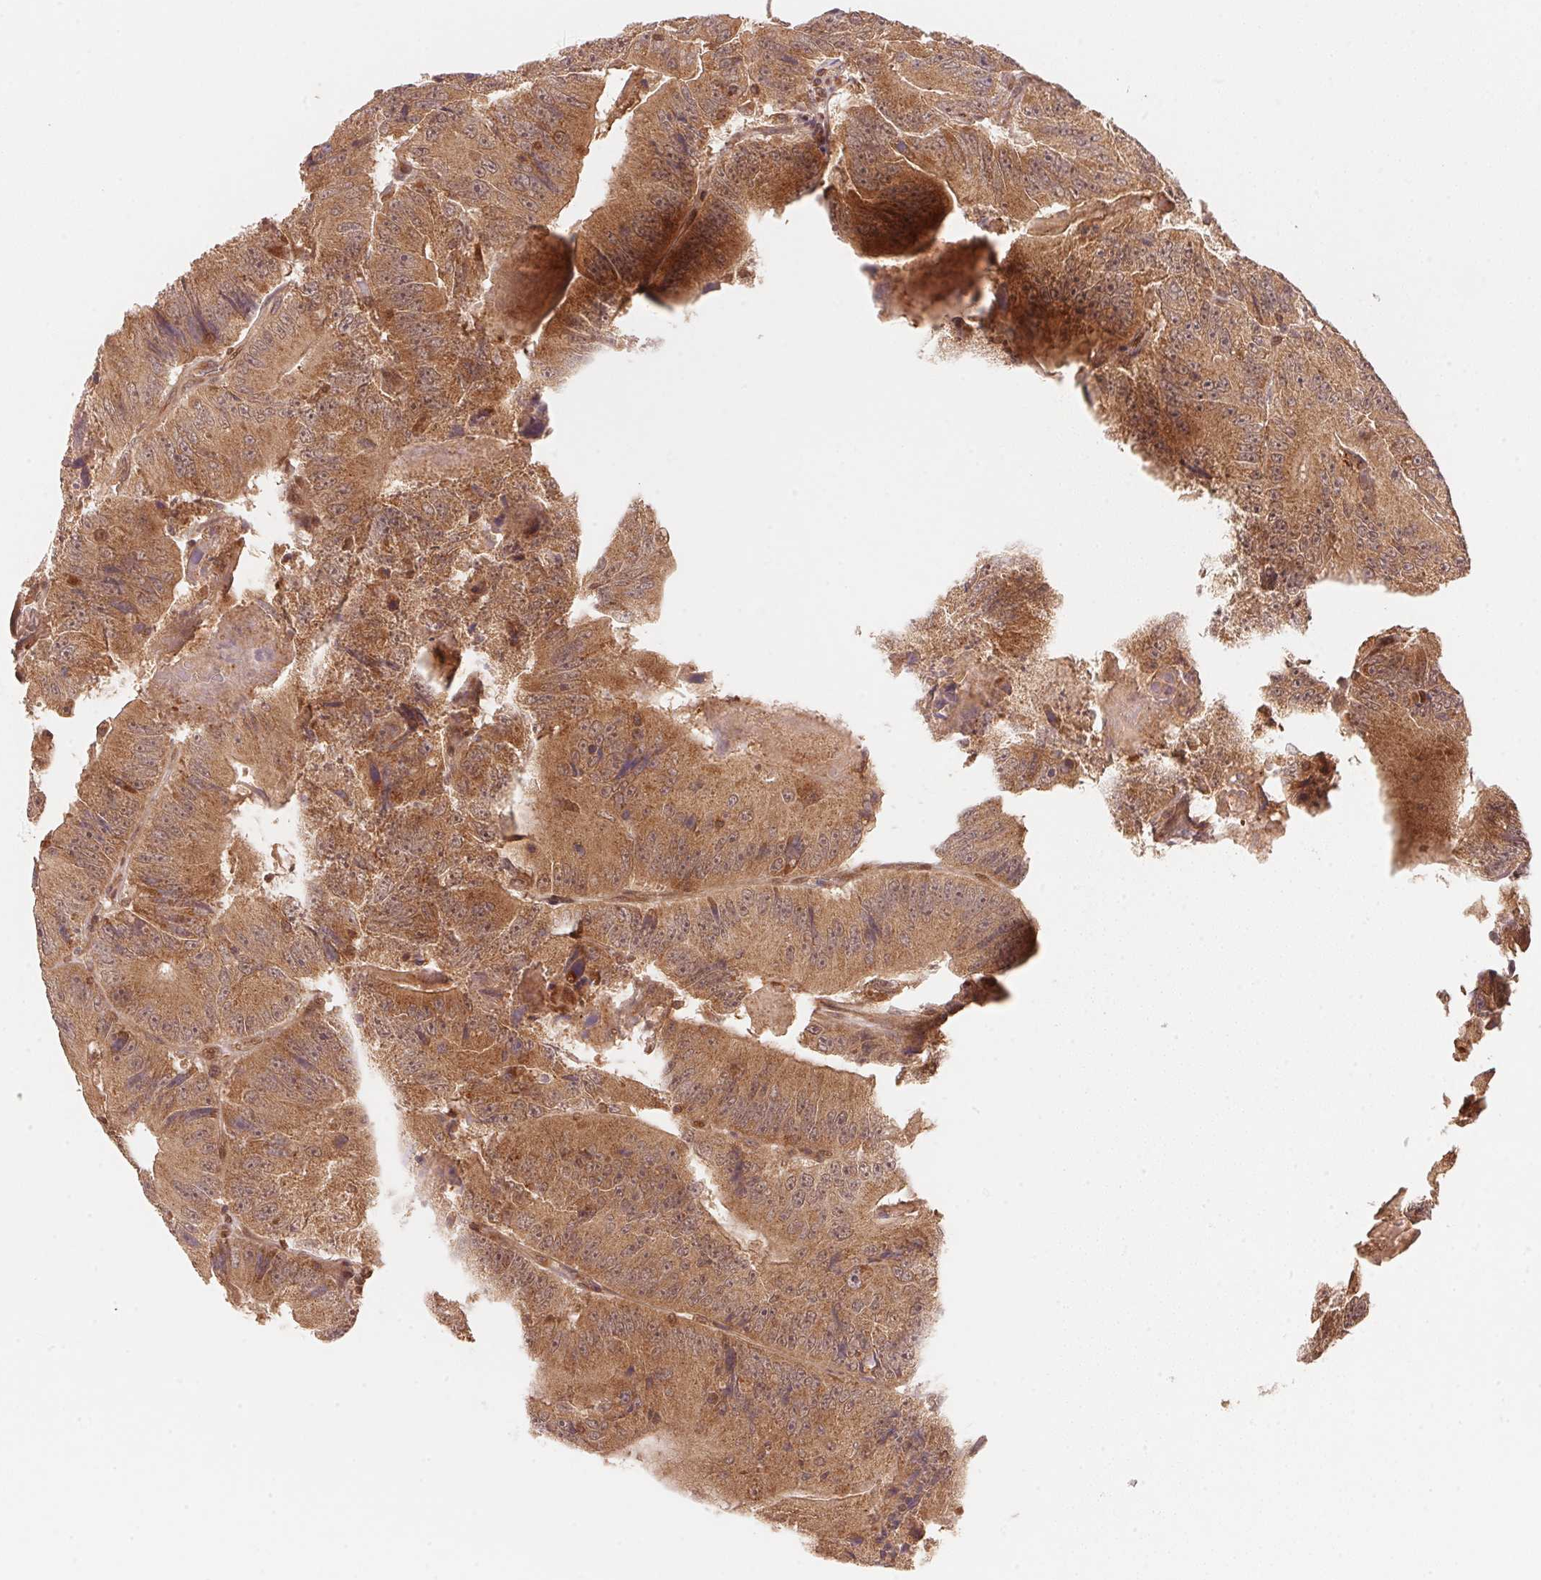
{"staining": {"intensity": "moderate", "quantity": ">75%", "location": "cytoplasmic/membranous"}, "tissue": "colorectal cancer", "cell_type": "Tumor cells", "image_type": "cancer", "snomed": [{"axis": "morphology", "description": "Adenocarcinoma, NOS"}, {"axis": "topography", "description": "Colon"}], "caption": "Immunohistochemical staining of human colorectal cancer demonstrates medium levels of moderate cytoplasmic/membranous positivity in about >75% of tumor cells. (DAB = brown stain, brightfield microscopy at high magnification).", "gene": "CCDC102B", "patient": {"sex": "female", "age": 86}}